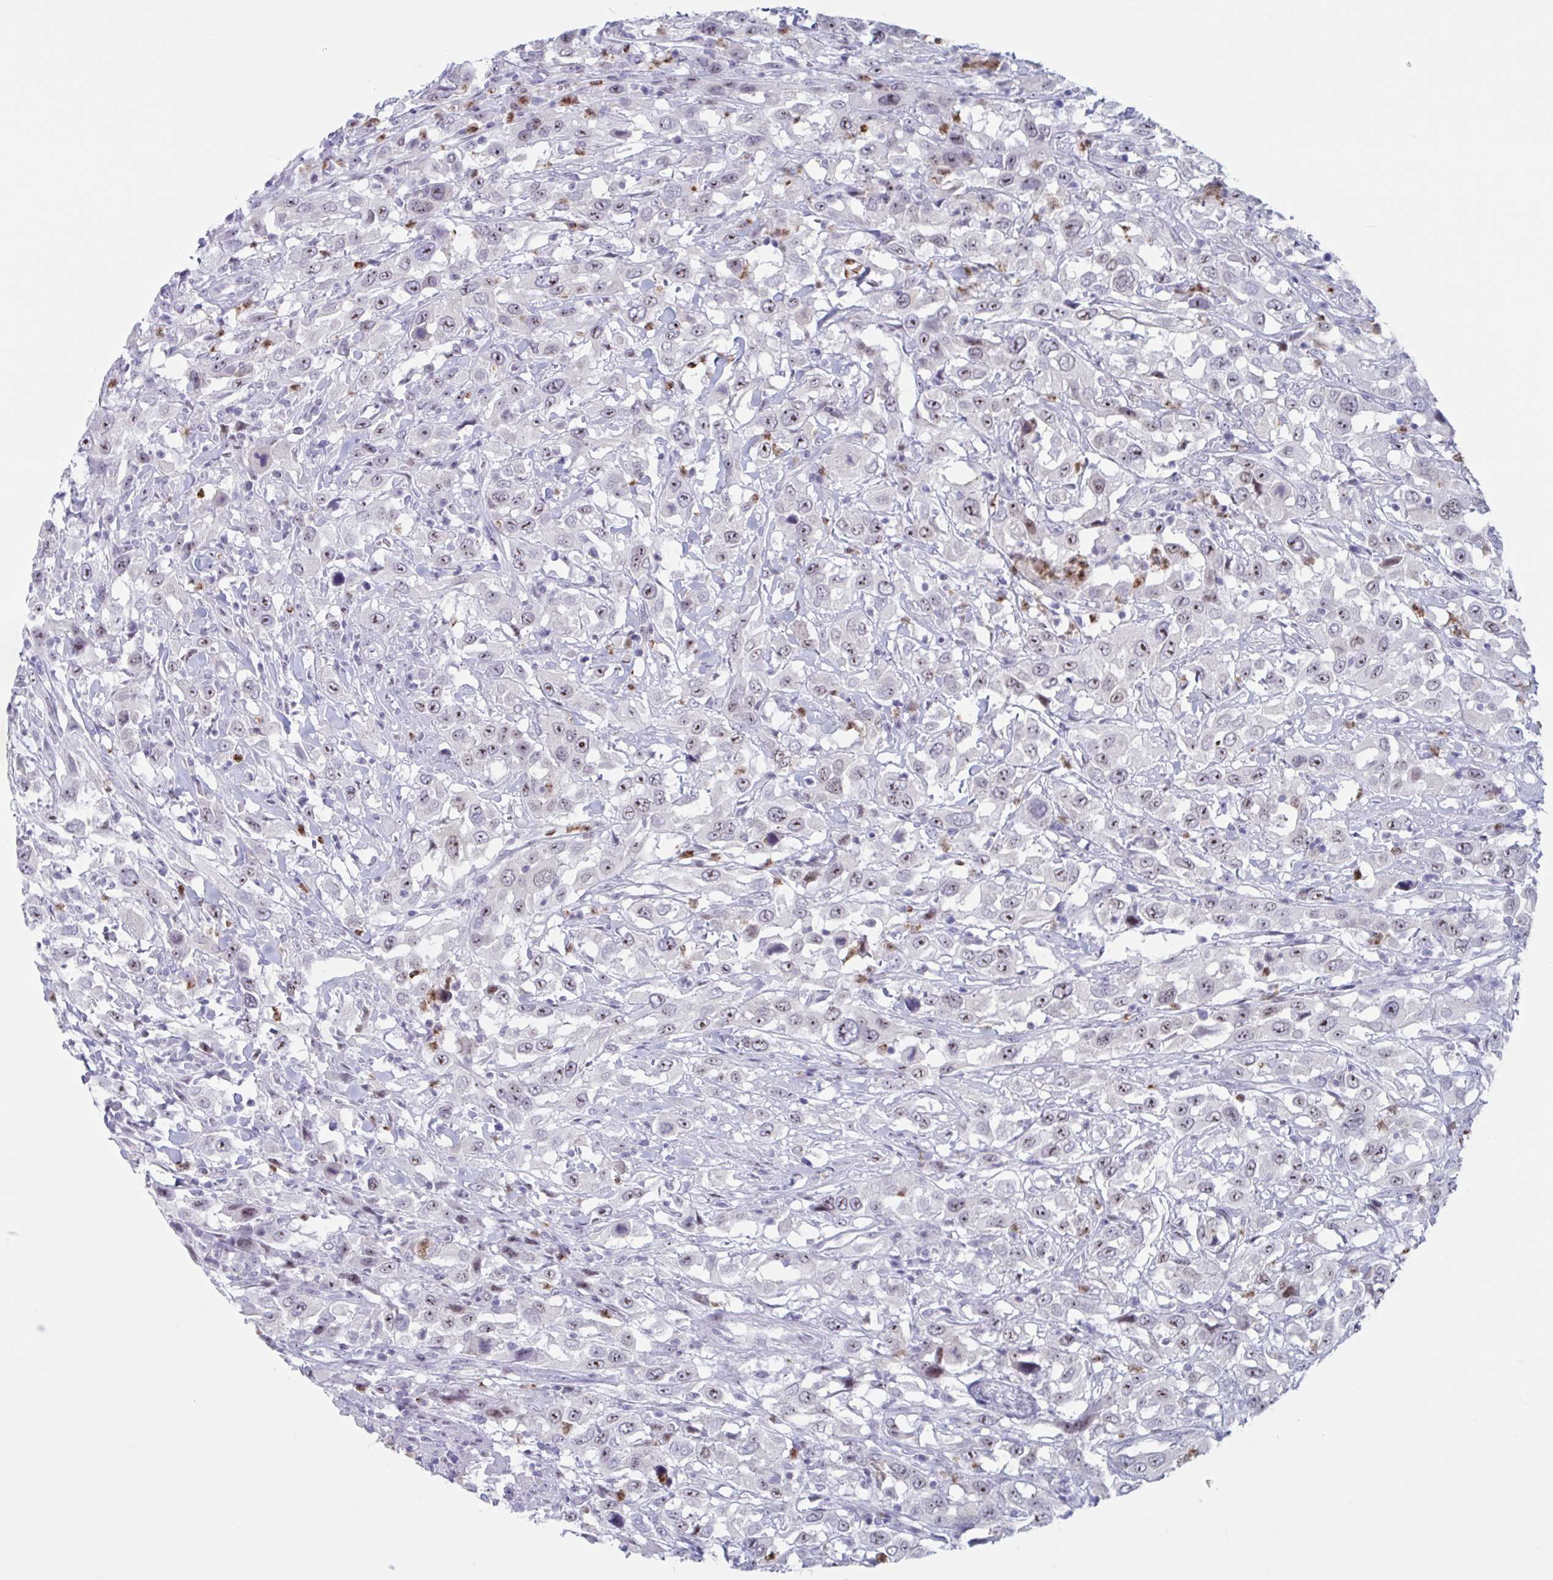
{"staining": {"intensity": "weak", "quantity": "25%-75%", "location": "nuclear"}, "tissue": "urothelial cancer", "cell_type": "Tumor cells", "image_type": "cancer", "snomed": [{"axis": "morphology", "description": "Urothelial carcinoma, High grade"}, {"axis": "topography", "description": "Urinary bladder"}], "caption": "Immunohistochemical staining of human urothelial cancer demonstrates low levels of weak nuclear positivity in approximately 25%-75% of tumor cells.", "gene": "CYP4F11", "patient": {"sex": "male", "age": 61}}